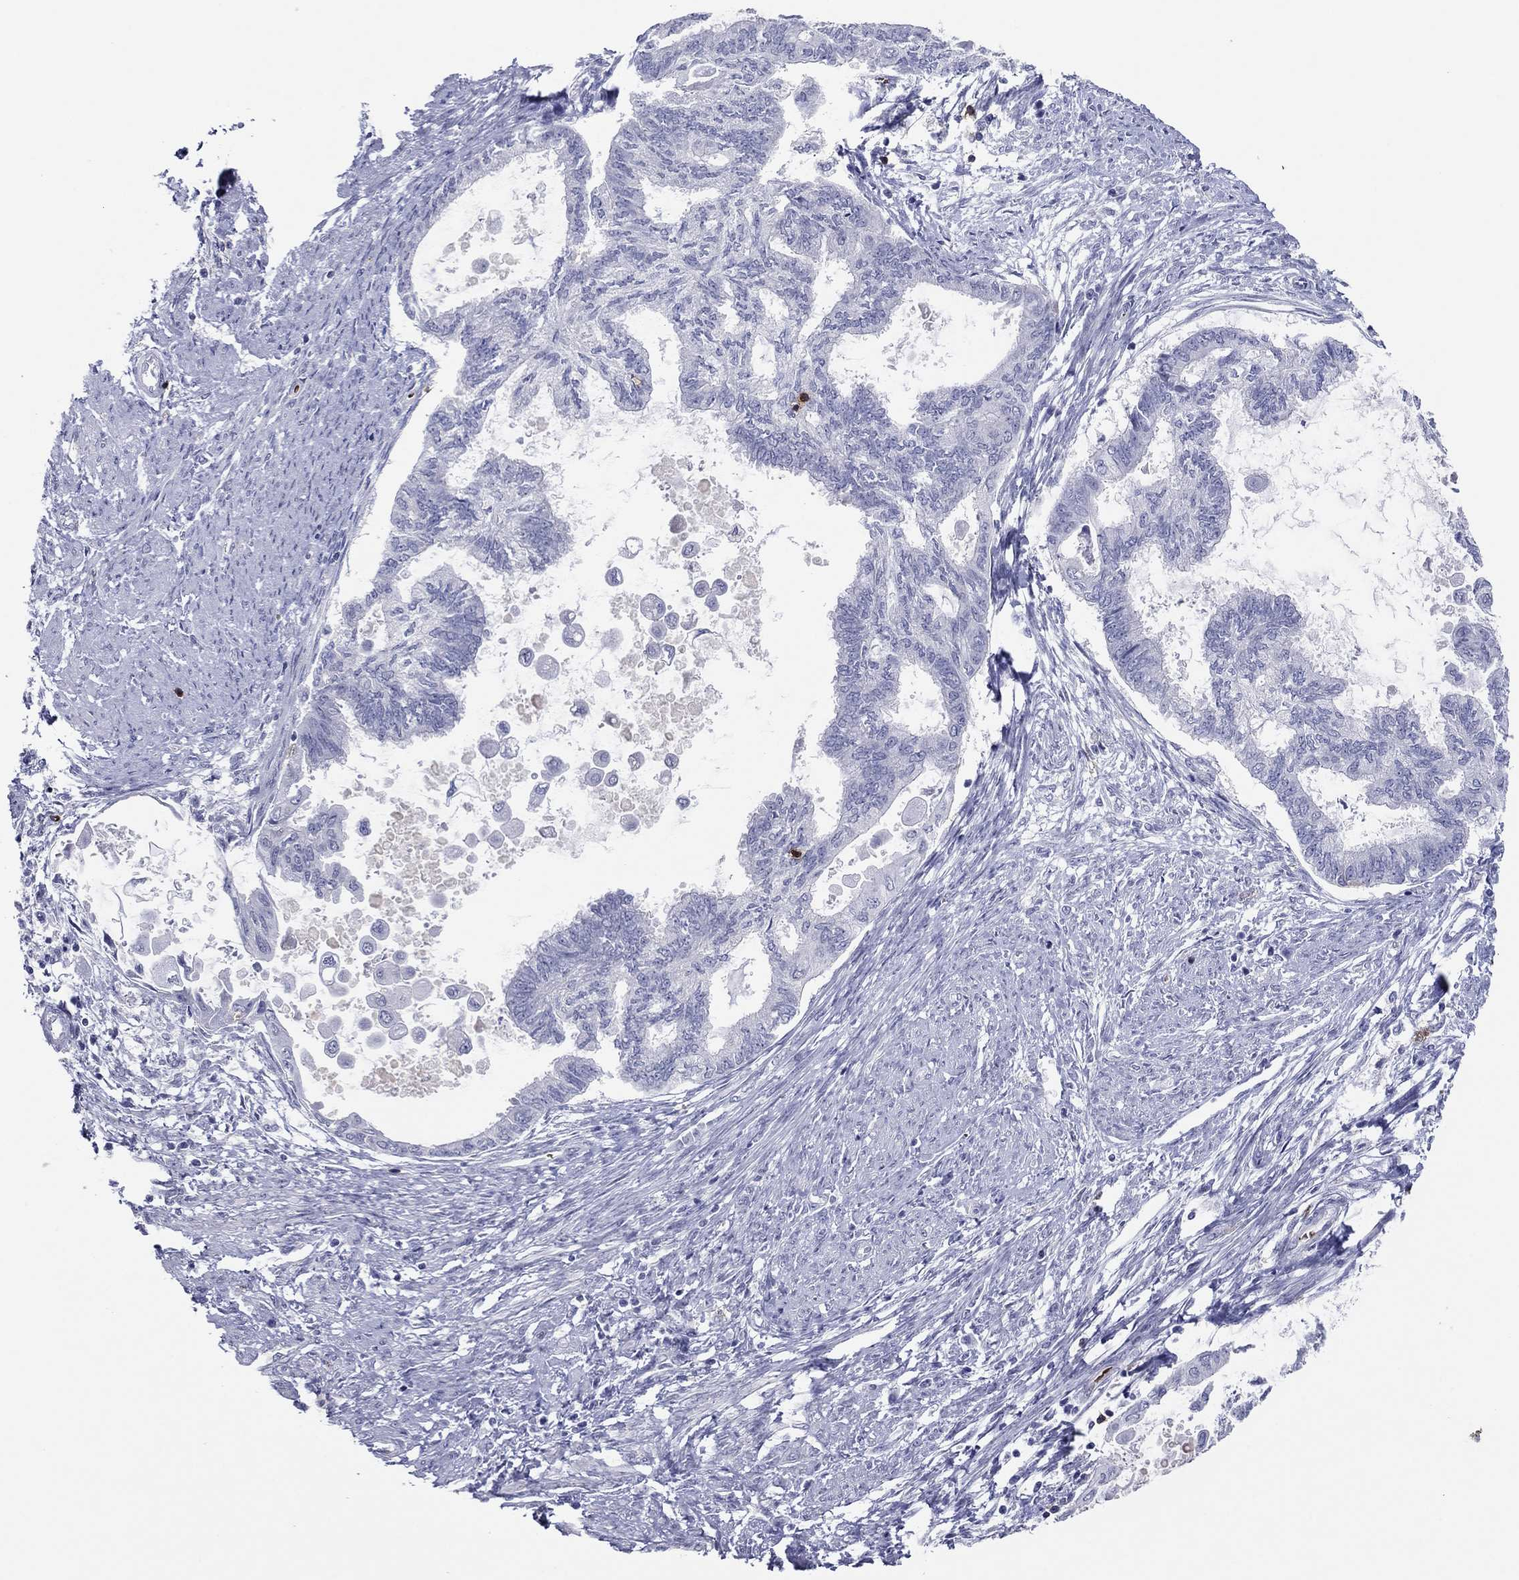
{"staining": {"intensity": "negative", "quantity": "none", "location": "none"}, "tissue": "endometrial cancer", "cell_type": "Tumor cells", "image_type": "cancer", "snomed": [{"axis": "morphology", "description": "Adenocarcinoma, NOS"}, {"axis": "topography", "description": "Endometrium"}], "caption": "Endometrial cancer (adenocarcinoma) was stained to show a protein in brown. There is no significant staining in tumor cells.", "gene": "ITGAE", "patient": {"sex": "female", "age": 86}}